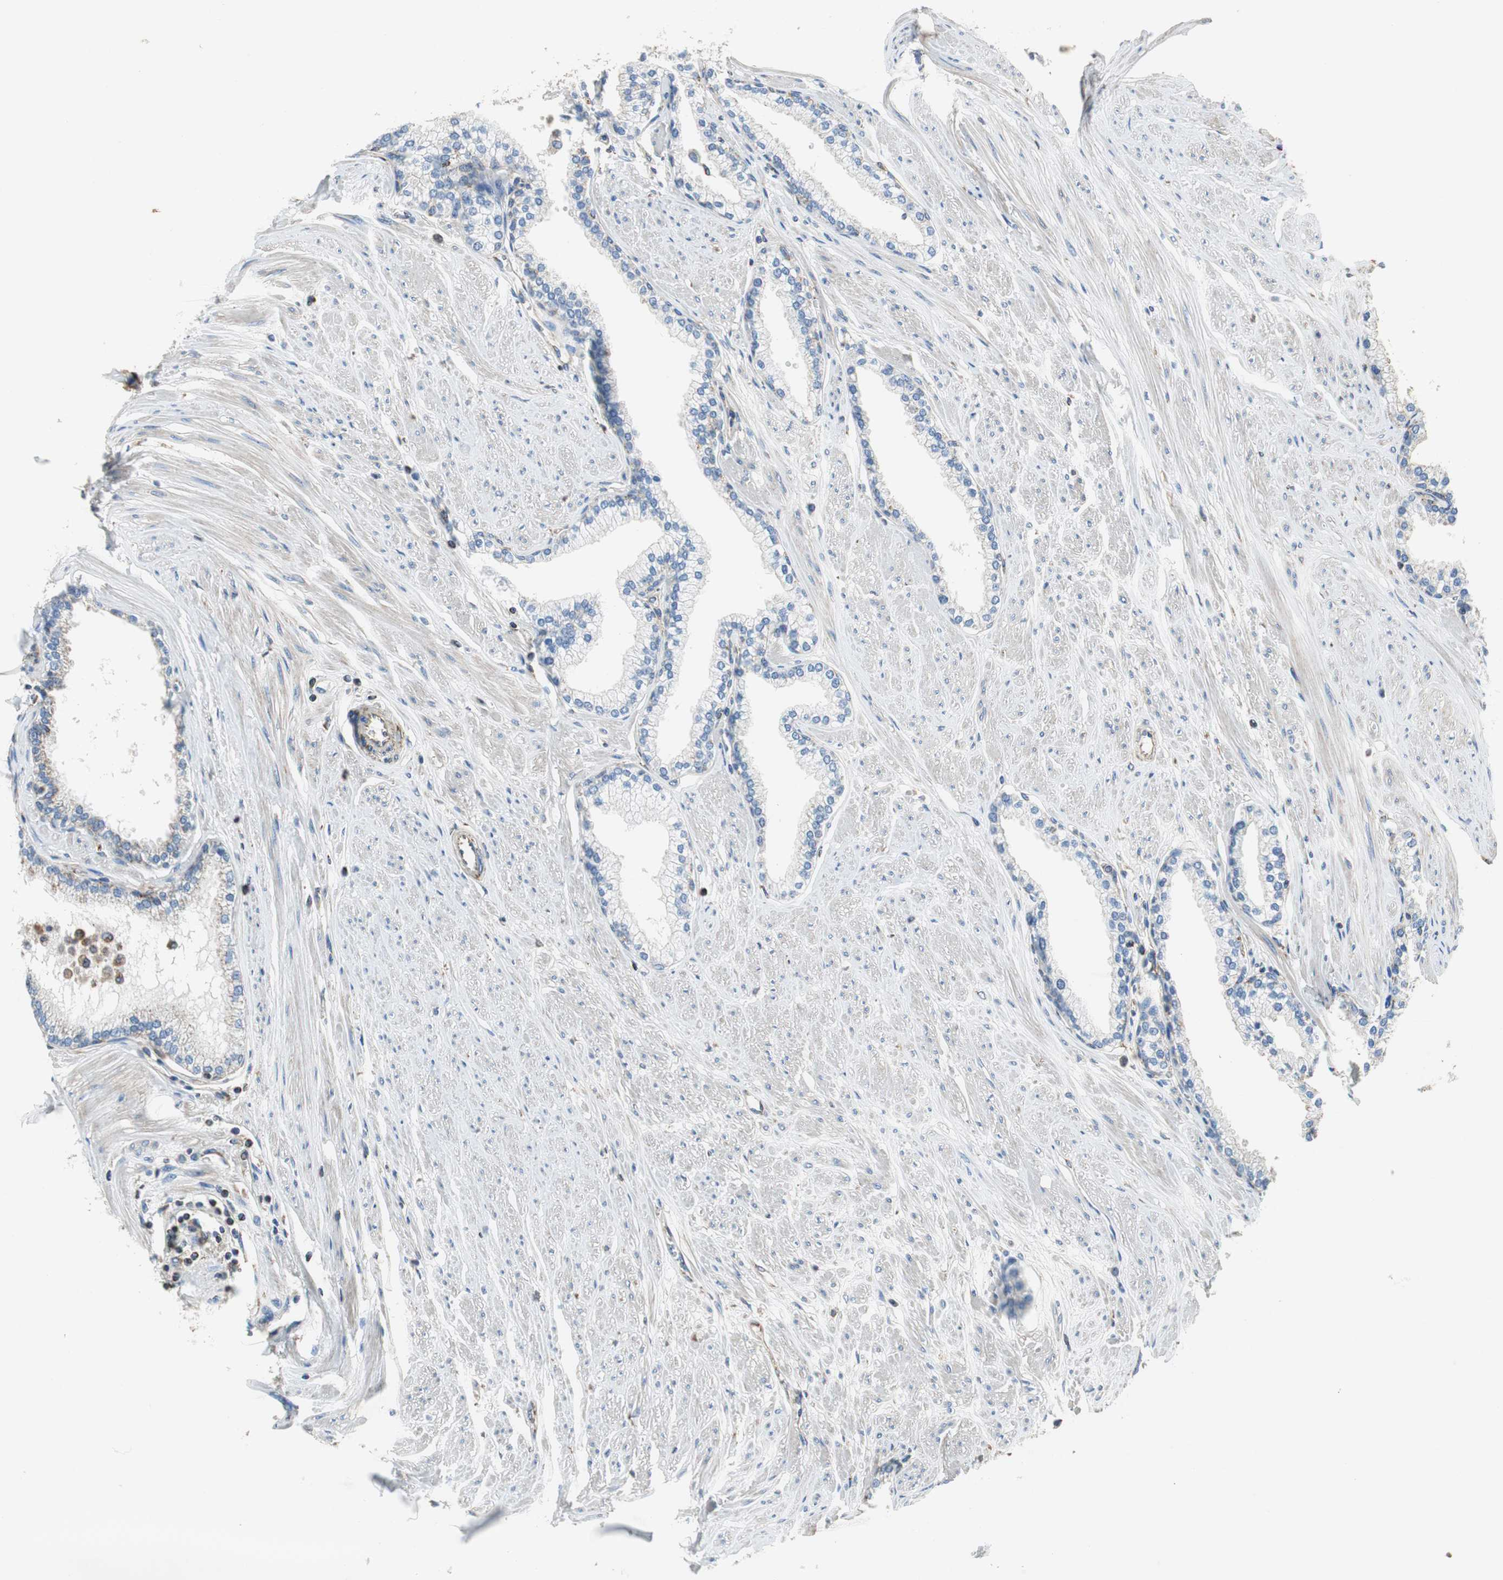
{"staining": {"intensity": "moderate", "quantity": "<25%", "location": "cytoplasmic/membranous"}, "tissue": "prostate", "cell_type": "Glandular cells", "image_type": "normal", "snomed": [{"axis": "morphology", "description": "Normal tissue, NOS"}, {"axis": "topography", "description": "Prostate"}], "caption": "A brown stain labels moderate cytoplasmic/membranous expression of a protein in glandular cells of normal human prostate.", "gene": "GSTK1", "patient": {"sex": "male", "age": 64}}